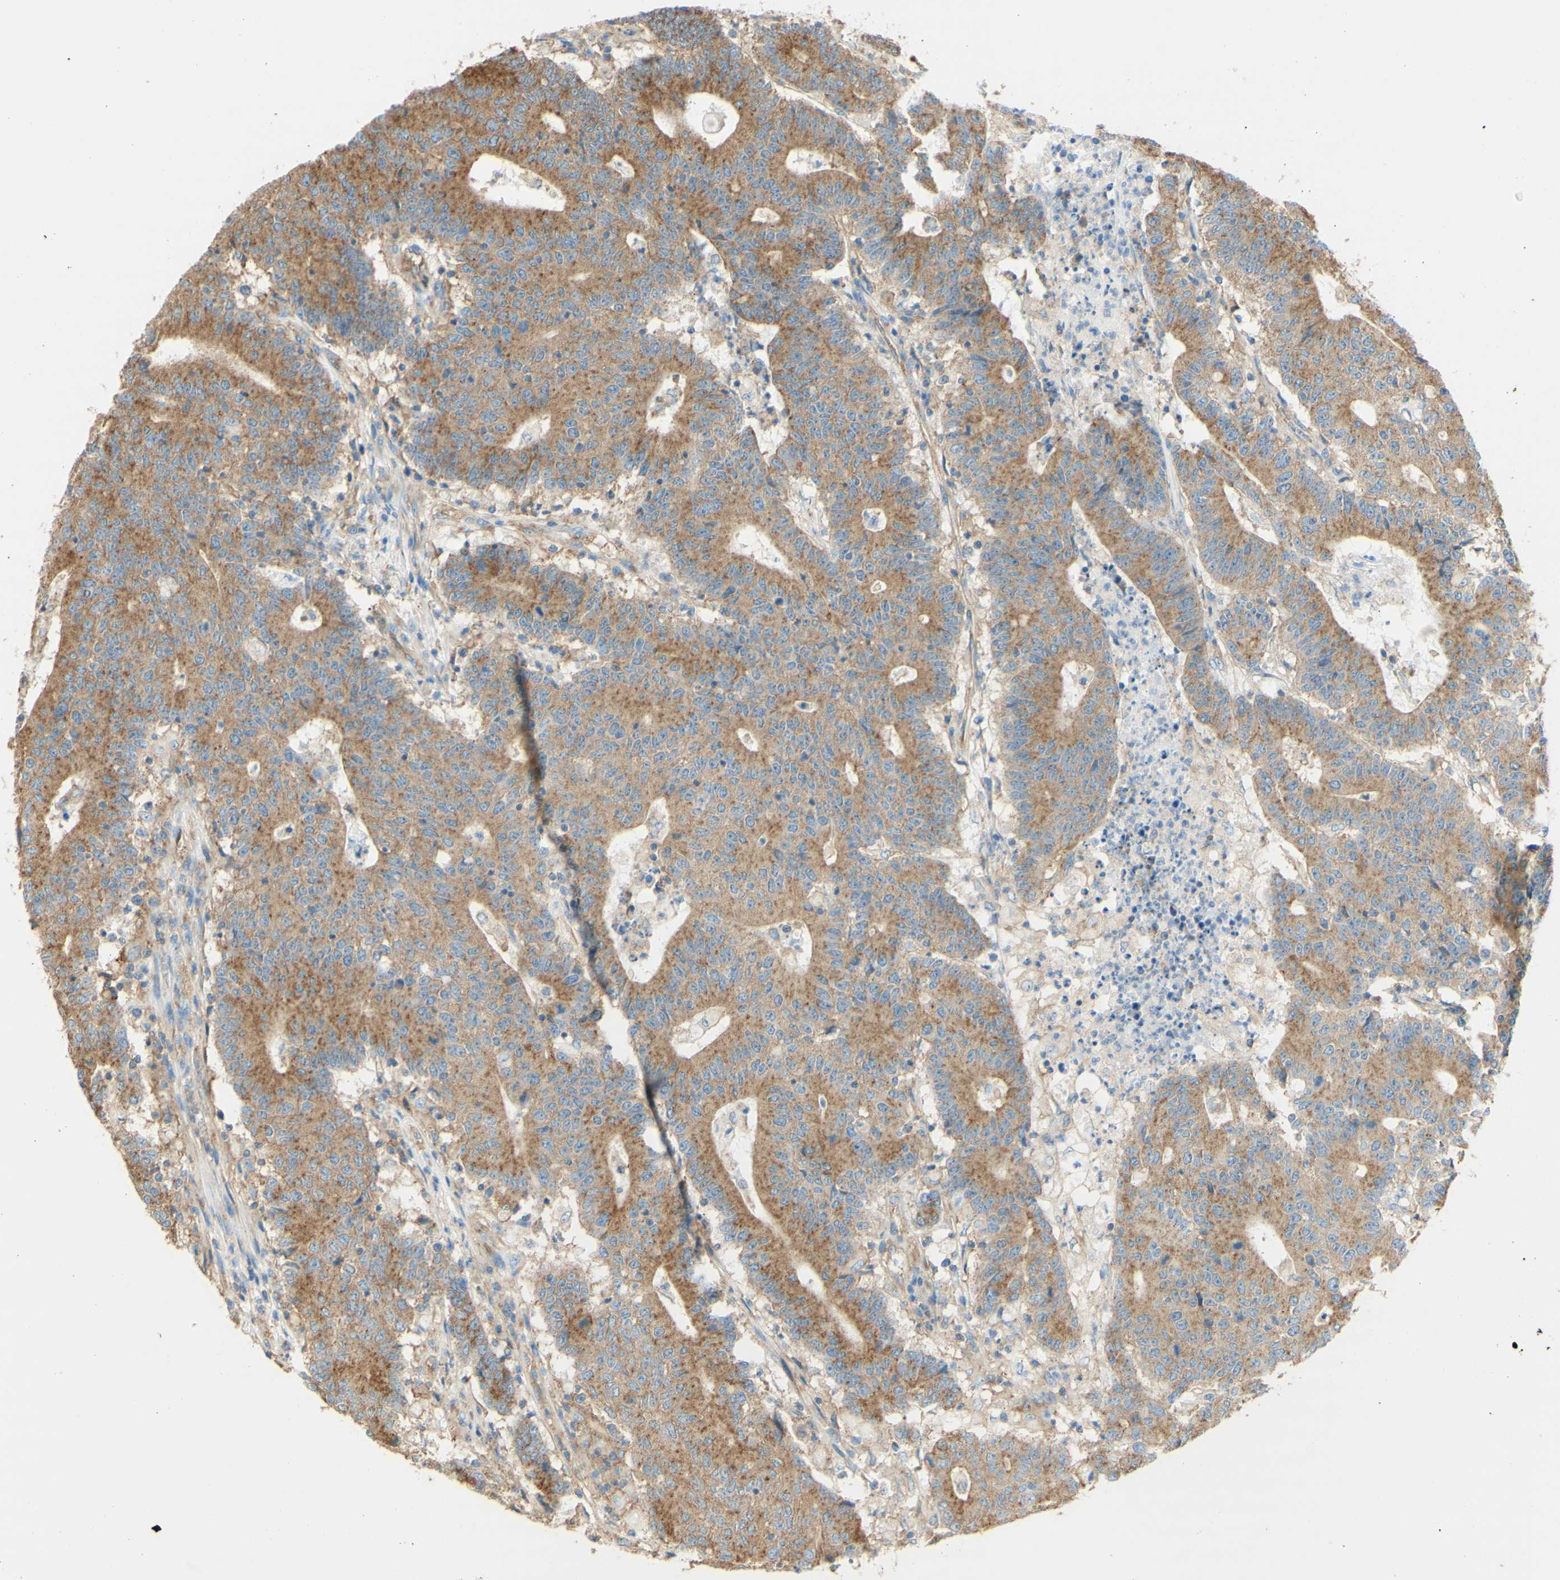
{"staining": {"intensity": "moderate", "quantity": ">75%", "location": "cytoplasmic/membranous"}, "tissue": "colorectal cancer", "cell_type": "Tumor cells", "image_type": "cancer", "snomed": [{"axis": "morphology", "description": "Normal tissue, NOS"}, {"axis": "morphology", "description": "Adenocarcinoma, NOS"}, {"axis": "topography", "description": "Colon"}], "caption": "Colorectal cancer (adenocarcinoma) was stained to show a protein in brown. There is medium levels of moderate cytoplasmic/membranous staining in about >75% of tumor cells.", "gene": "CLTC", "patient": {"sex": "female", "age": 75}}